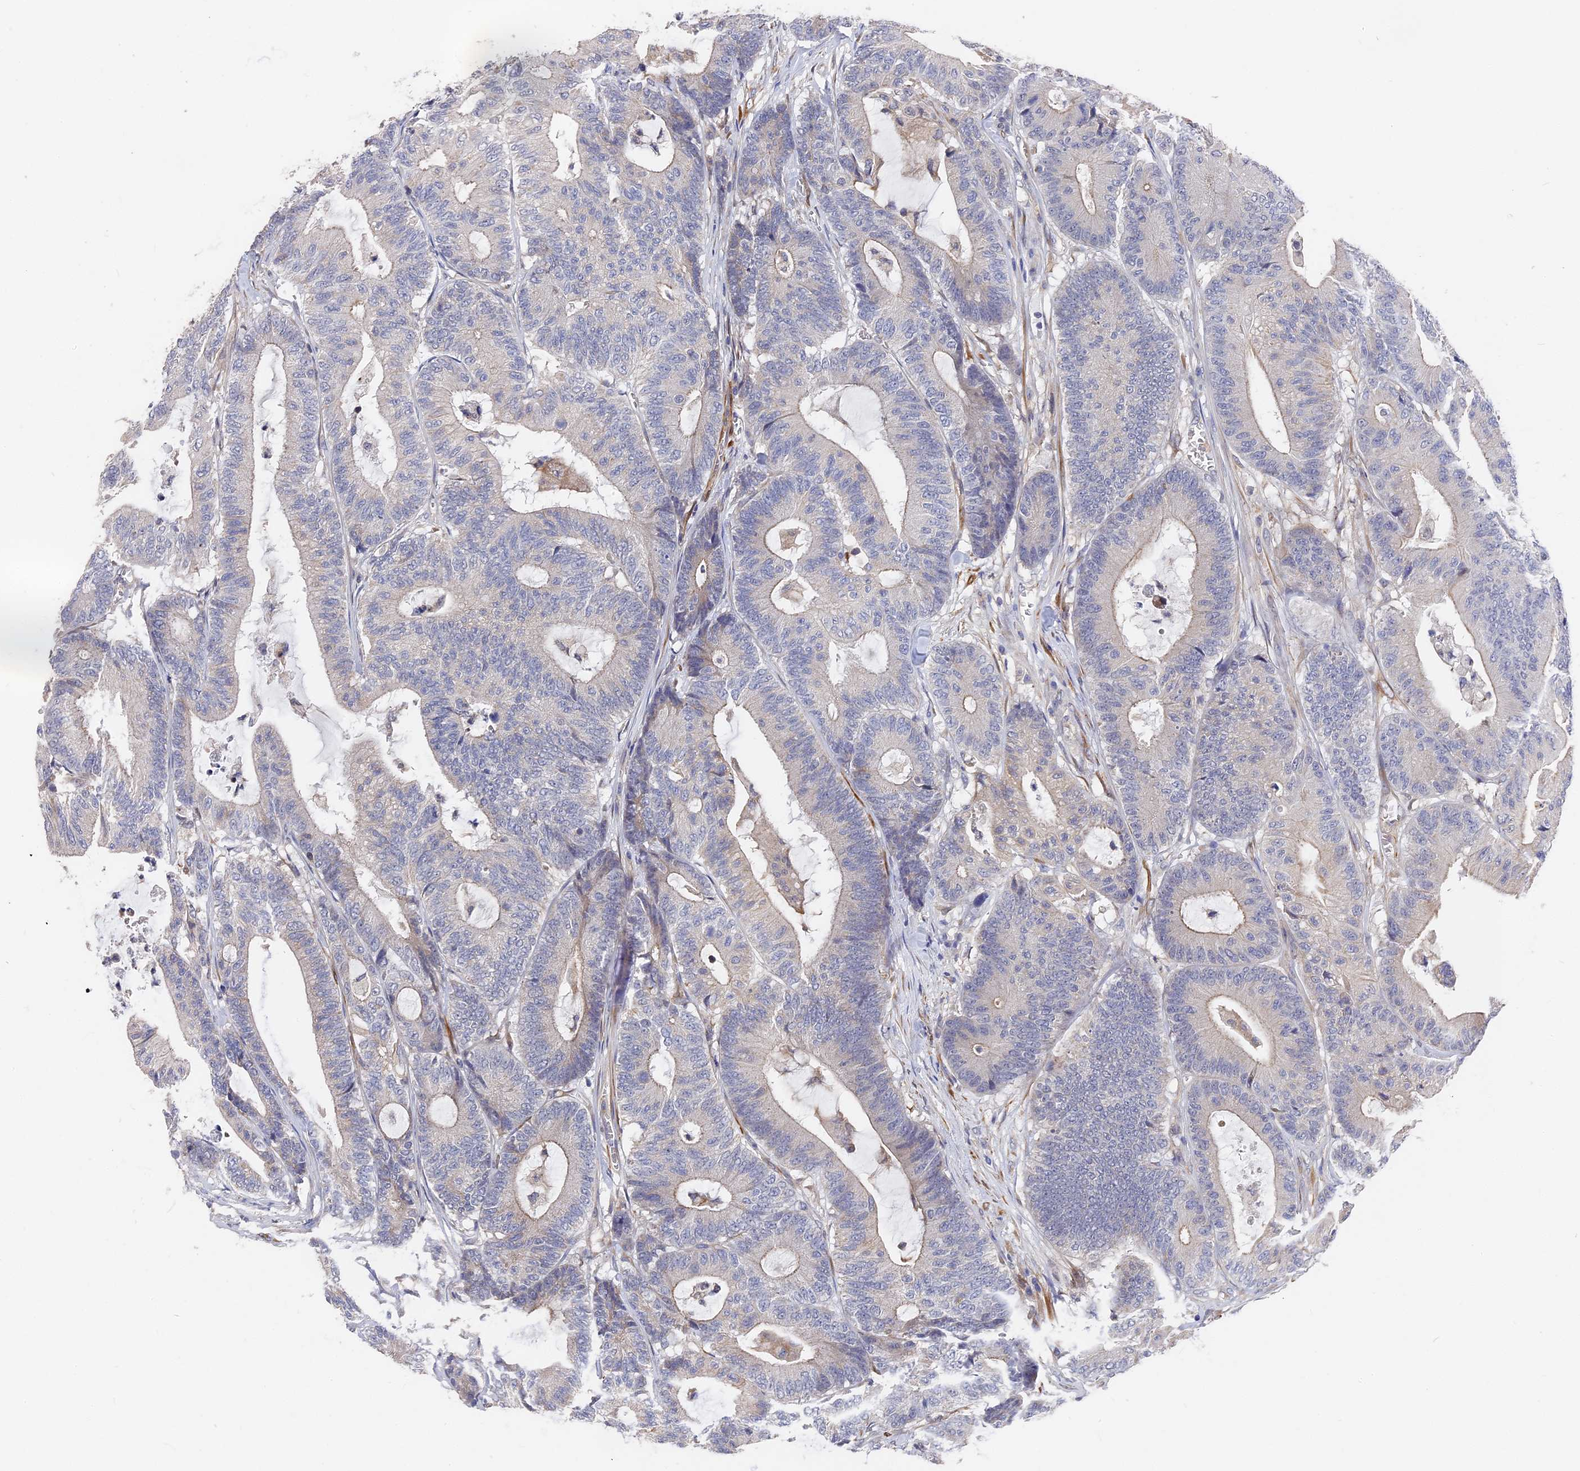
{"staining": {"intensity": "negative", "quantity": "none", "location": "none"}, "tissue": "colorectal cancer", "cell_type": "Tumor cells", "image_type": "cancer", "snomed": [{"axis": "morphology", "description": "Adenocarcinoma, NOS"}, {"axis": "topography", "description": "Colon"}], "caption": "This is a micrograph of immunohistochemistry (IHC) staining of colorectal cancer, which shows no staining in tumor cells.", "gene": "CCDC113", "patient": {"sex": "female", "age": 84}}